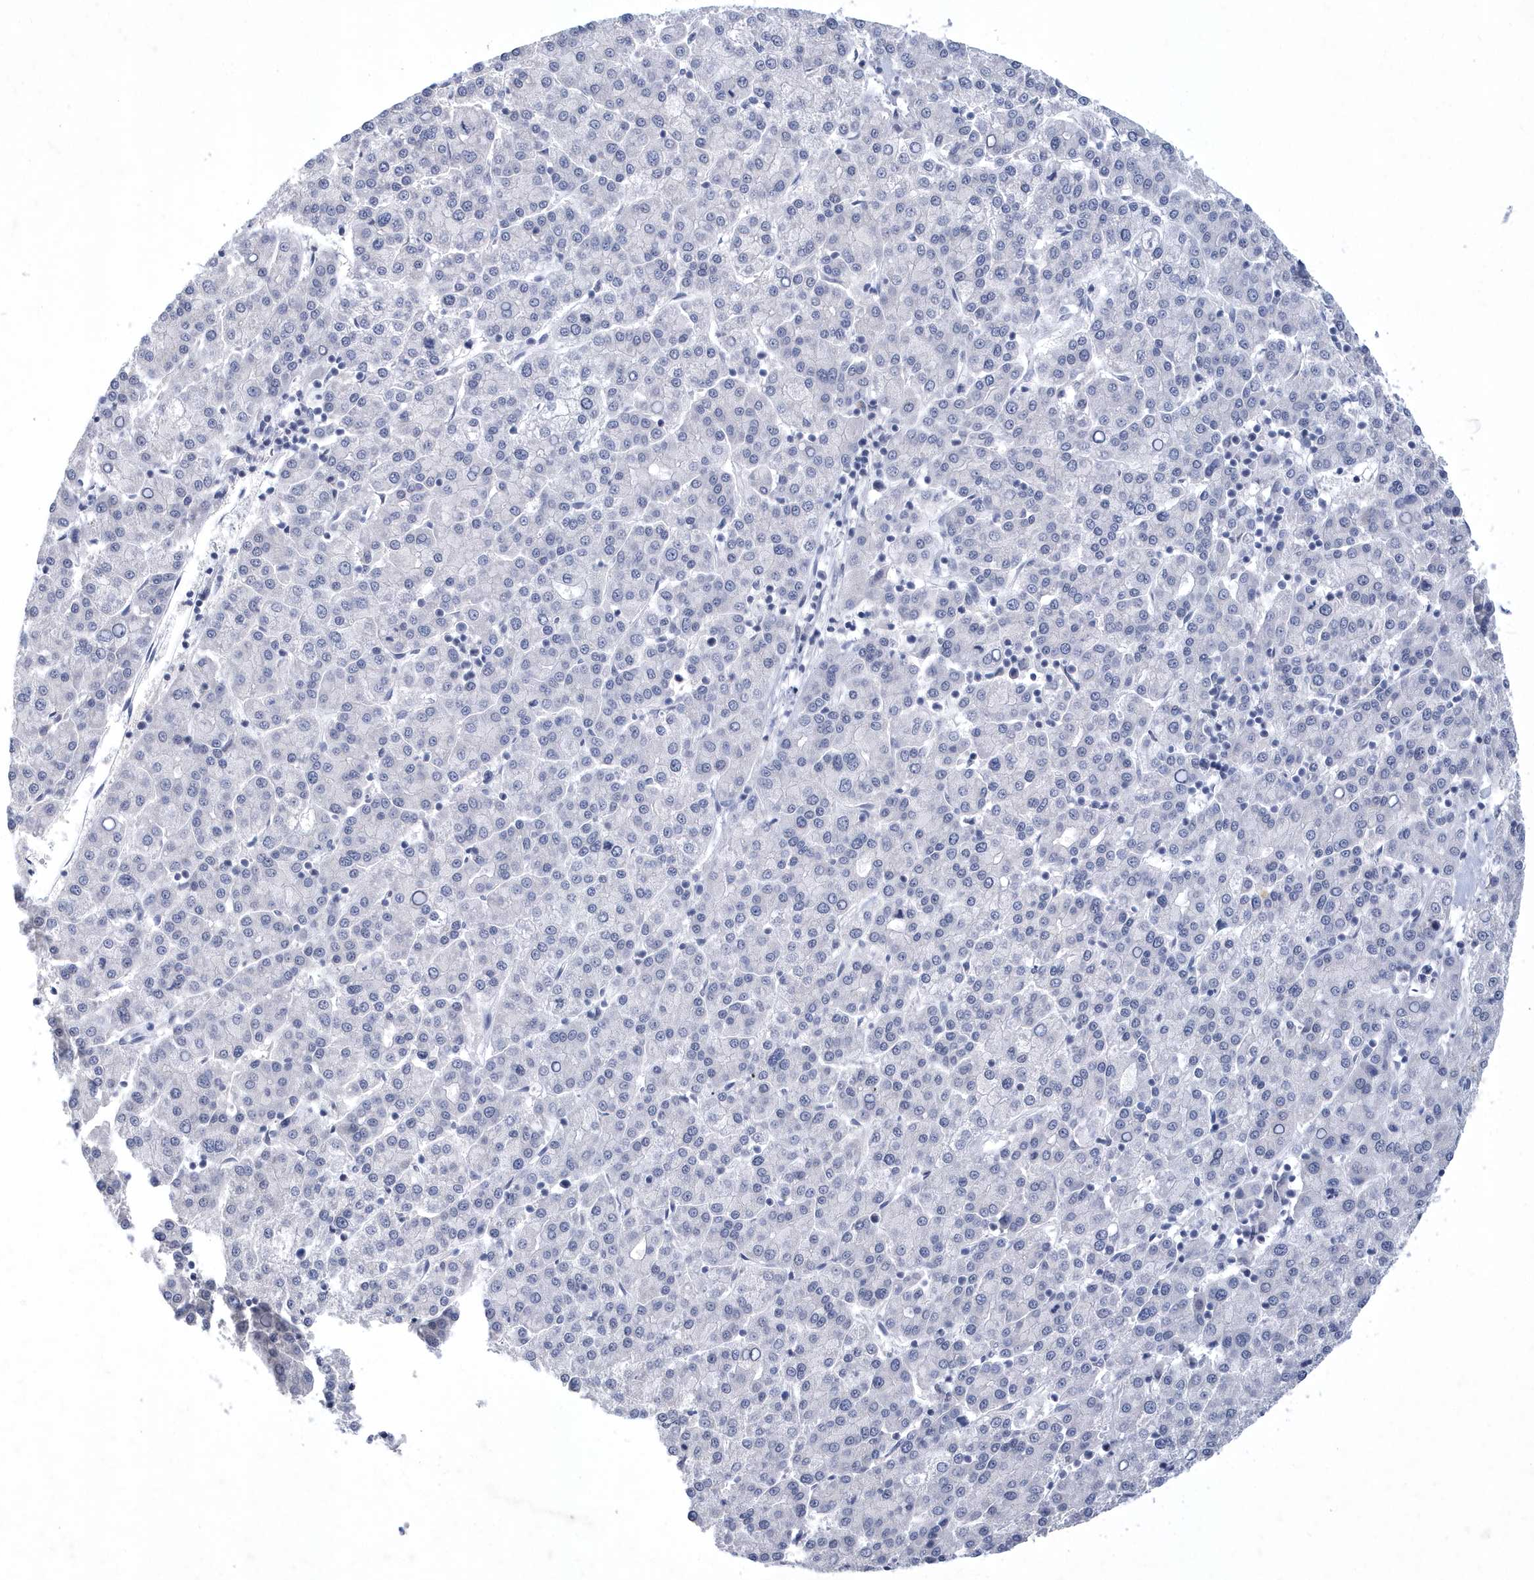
{"staining": {"intensity": "negative", "quantity": "none", "location": "none"}, "tissue": "liver cancer", "cell_type": "Tumor cells", "image_type": "cancer", "snomed": [{"axis": "morphology", "description": "Carcinoma, Hepatocellular, NOS"}, {"axis": "topography", "description": "Liver"}], "caption": "Image shows no significant protein positivity in tumor cells of hepatocellular carcinoma (liver). (Immunohistochemistry (ihc), brightfield microscopy, high magnification).", "gene": "SRGAP3", "patient": {"sex": "female", "age": 58}}